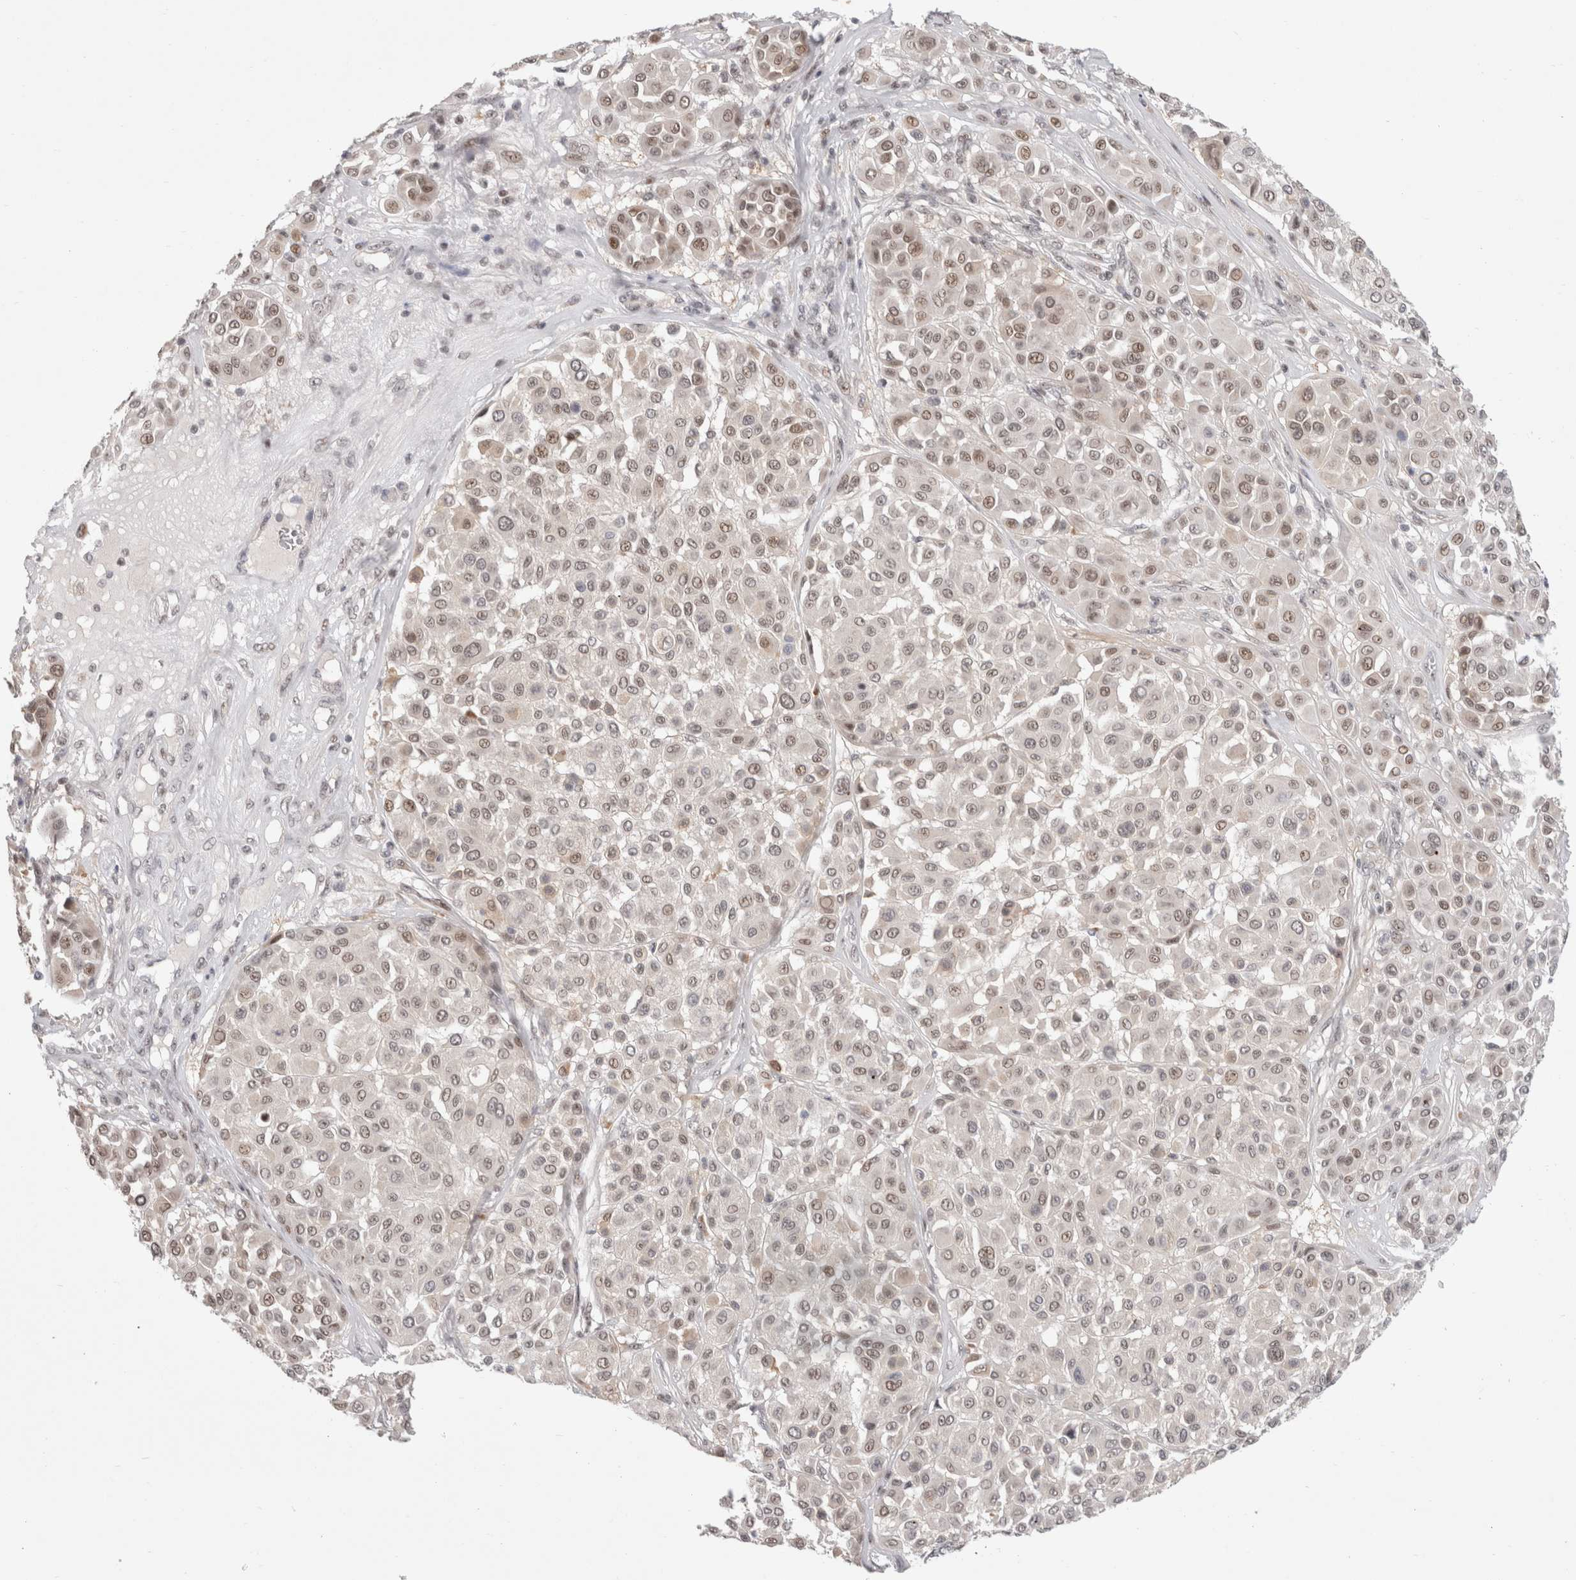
{"staining": {"intensity": "weak", "quantity": "25%-75%", "location": "nuclear"}, "tissue": "melanoma", "cell_type": "Tumor cells", "image_type": "cancer", "snomed": [{"axis": "morphology", "description": "Malignant melanoma, Metastatic site"}, {"axis": "topography", "description": "Soft tissue"}], "caption": "Protein expression analysis of melanoma shows weak nuclear expression in approximately 25%-75% of tumor cells. (brown staining indicates protein expression, while blue staining denotes nuclei).", "gene": "SENP6", "patient": {"sex": "male", "age": 41}}